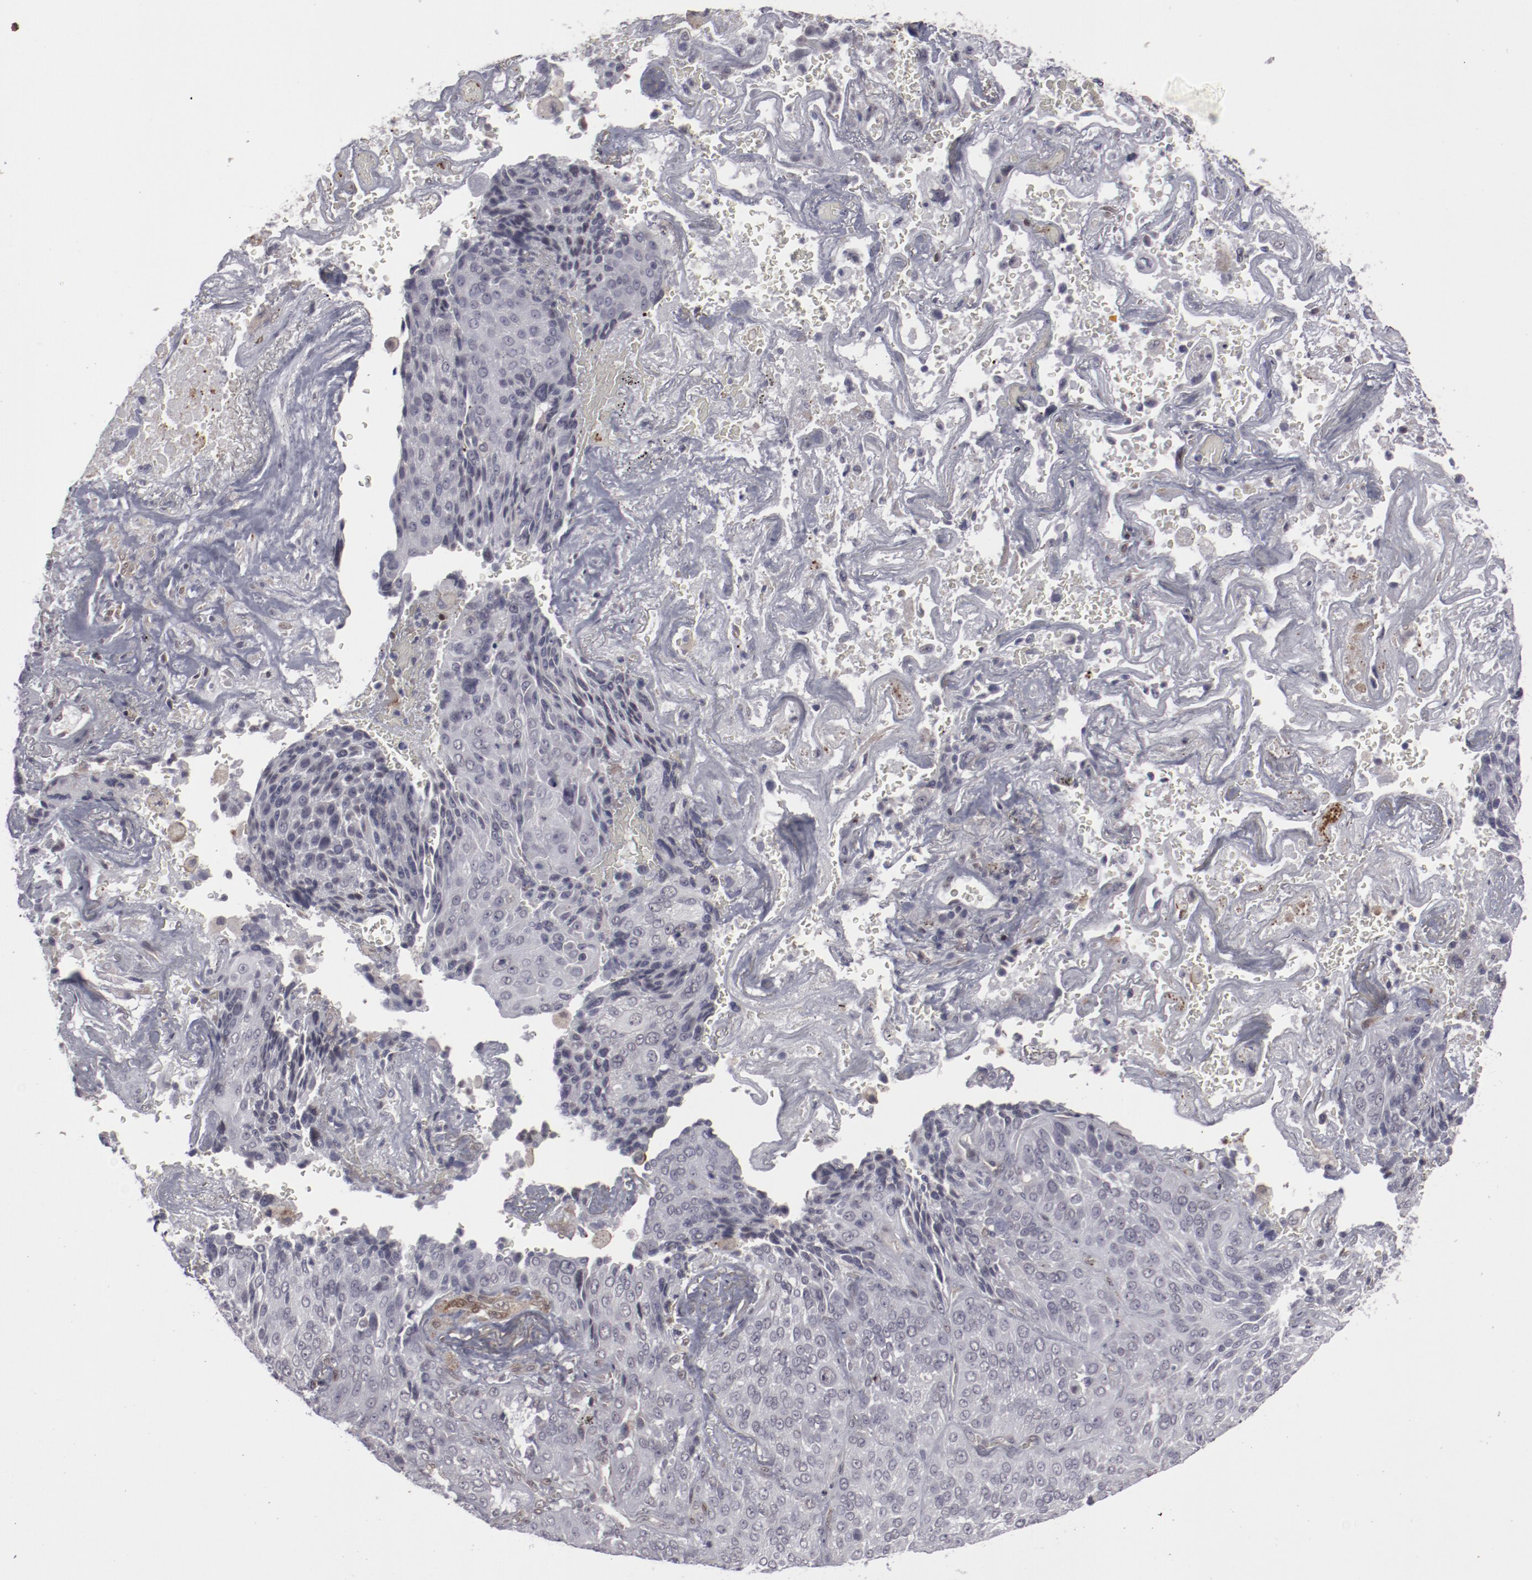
{"staining": {"intensity": "negative", "quantity": "none", "location": "none"}, "tissue": "lung cancer", "cell_type": "Tumor cells", "image_type": "cancer", "snomed": [{"axis": "morphology", "description": "Squamous cell carcinoma, NOS"}, {"axis": "topography", "description": "Lung"}], "caption": "Immunohistochemistry photomicrograph of lung squamous cell carcinoma stained for a protein (brown), which exhibits no positivity in tumor cells.", "gene": "LEF1", "patient": {"sex": "male", "age": 54}}